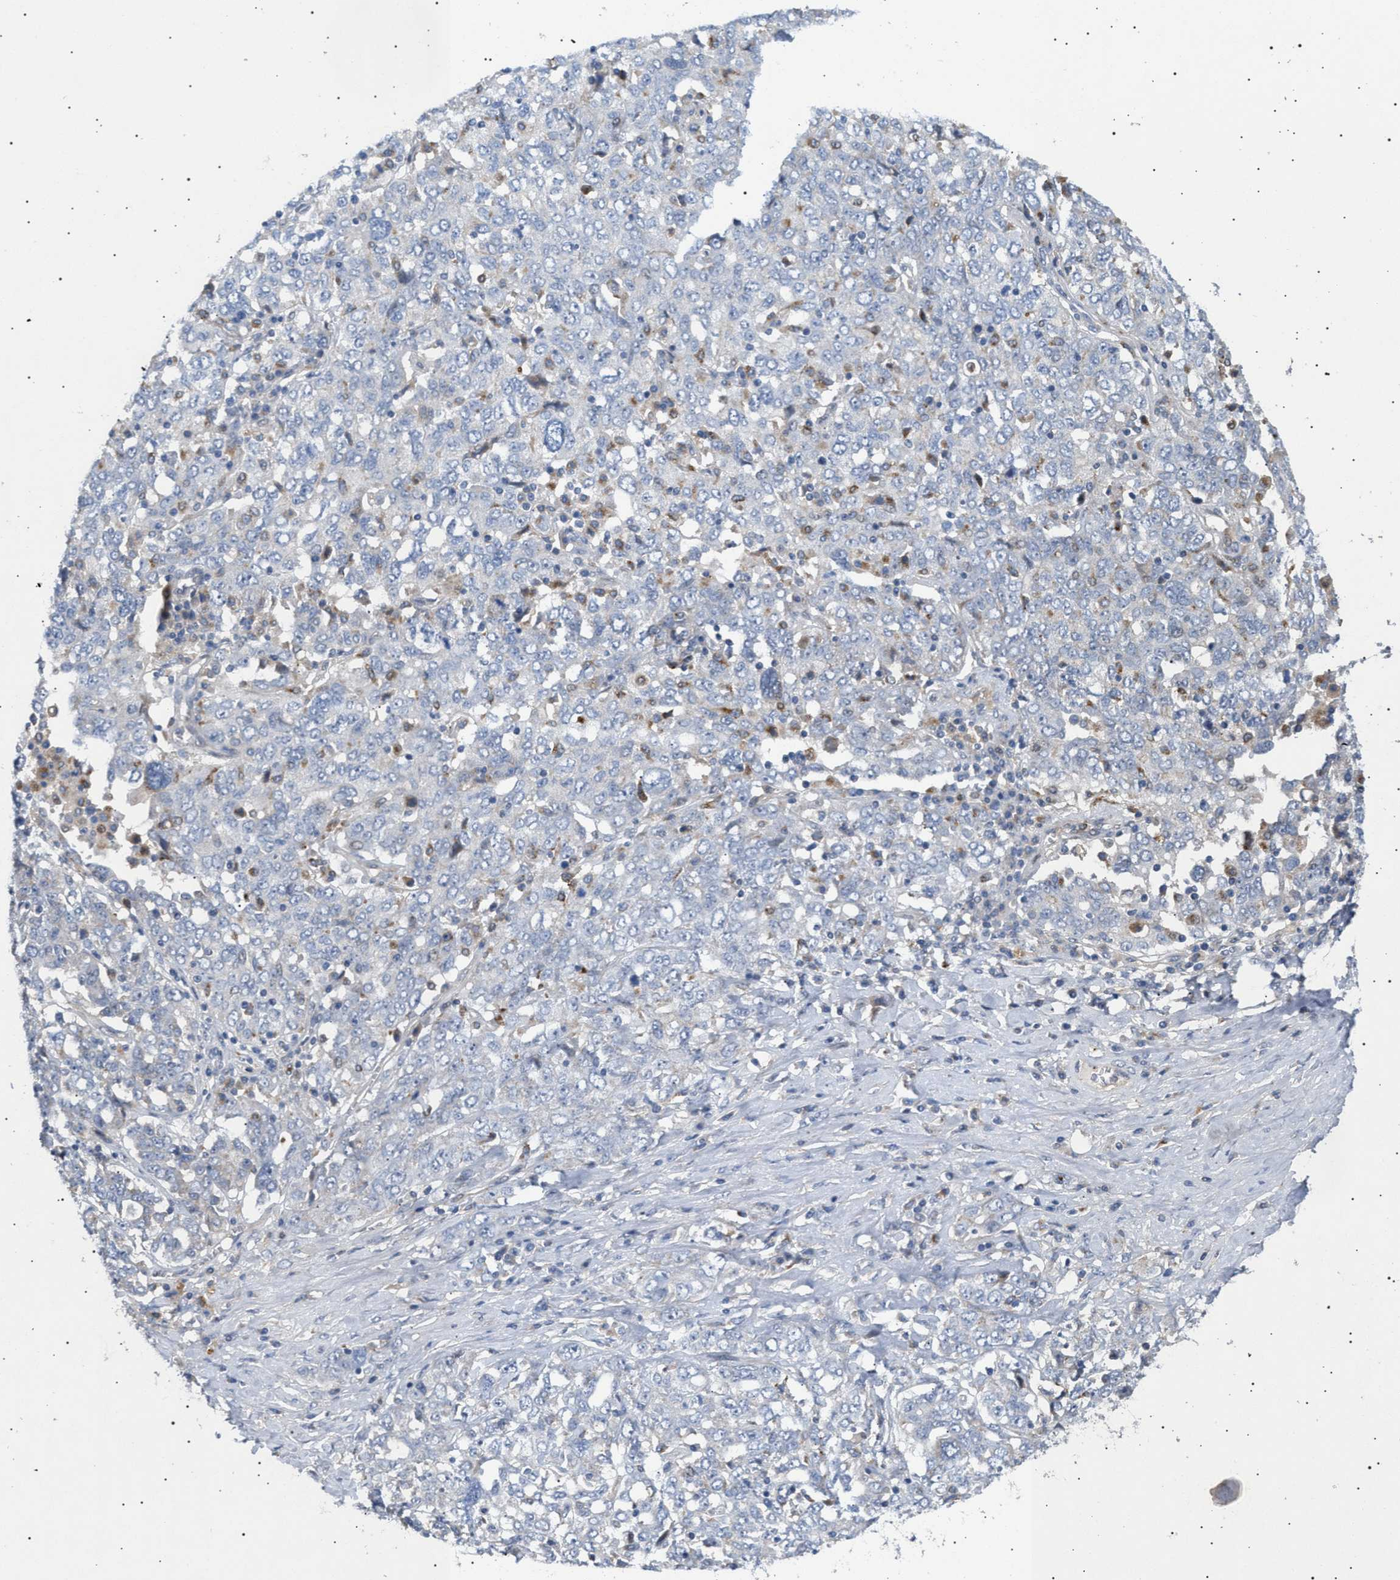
{"staining": {"intensity": "weak", "quantity": "<25%", "location": "cytoplasmic/membranous"}, "tissue": "ovarian cancer", "cell_type": "Tumor cells", "image_type": "cancer", "snomed": [{"axis": "morphology", "description": "Carcinoma, endometroid"}, {"axis": "topography", "description": "Ovary"}], "caption": "Tumor cells are negative for brown protein staining in endometroid carcinoma (ovarian).", "gene": "SIRT5", "patient": {"sex": "female", "age": 62}}